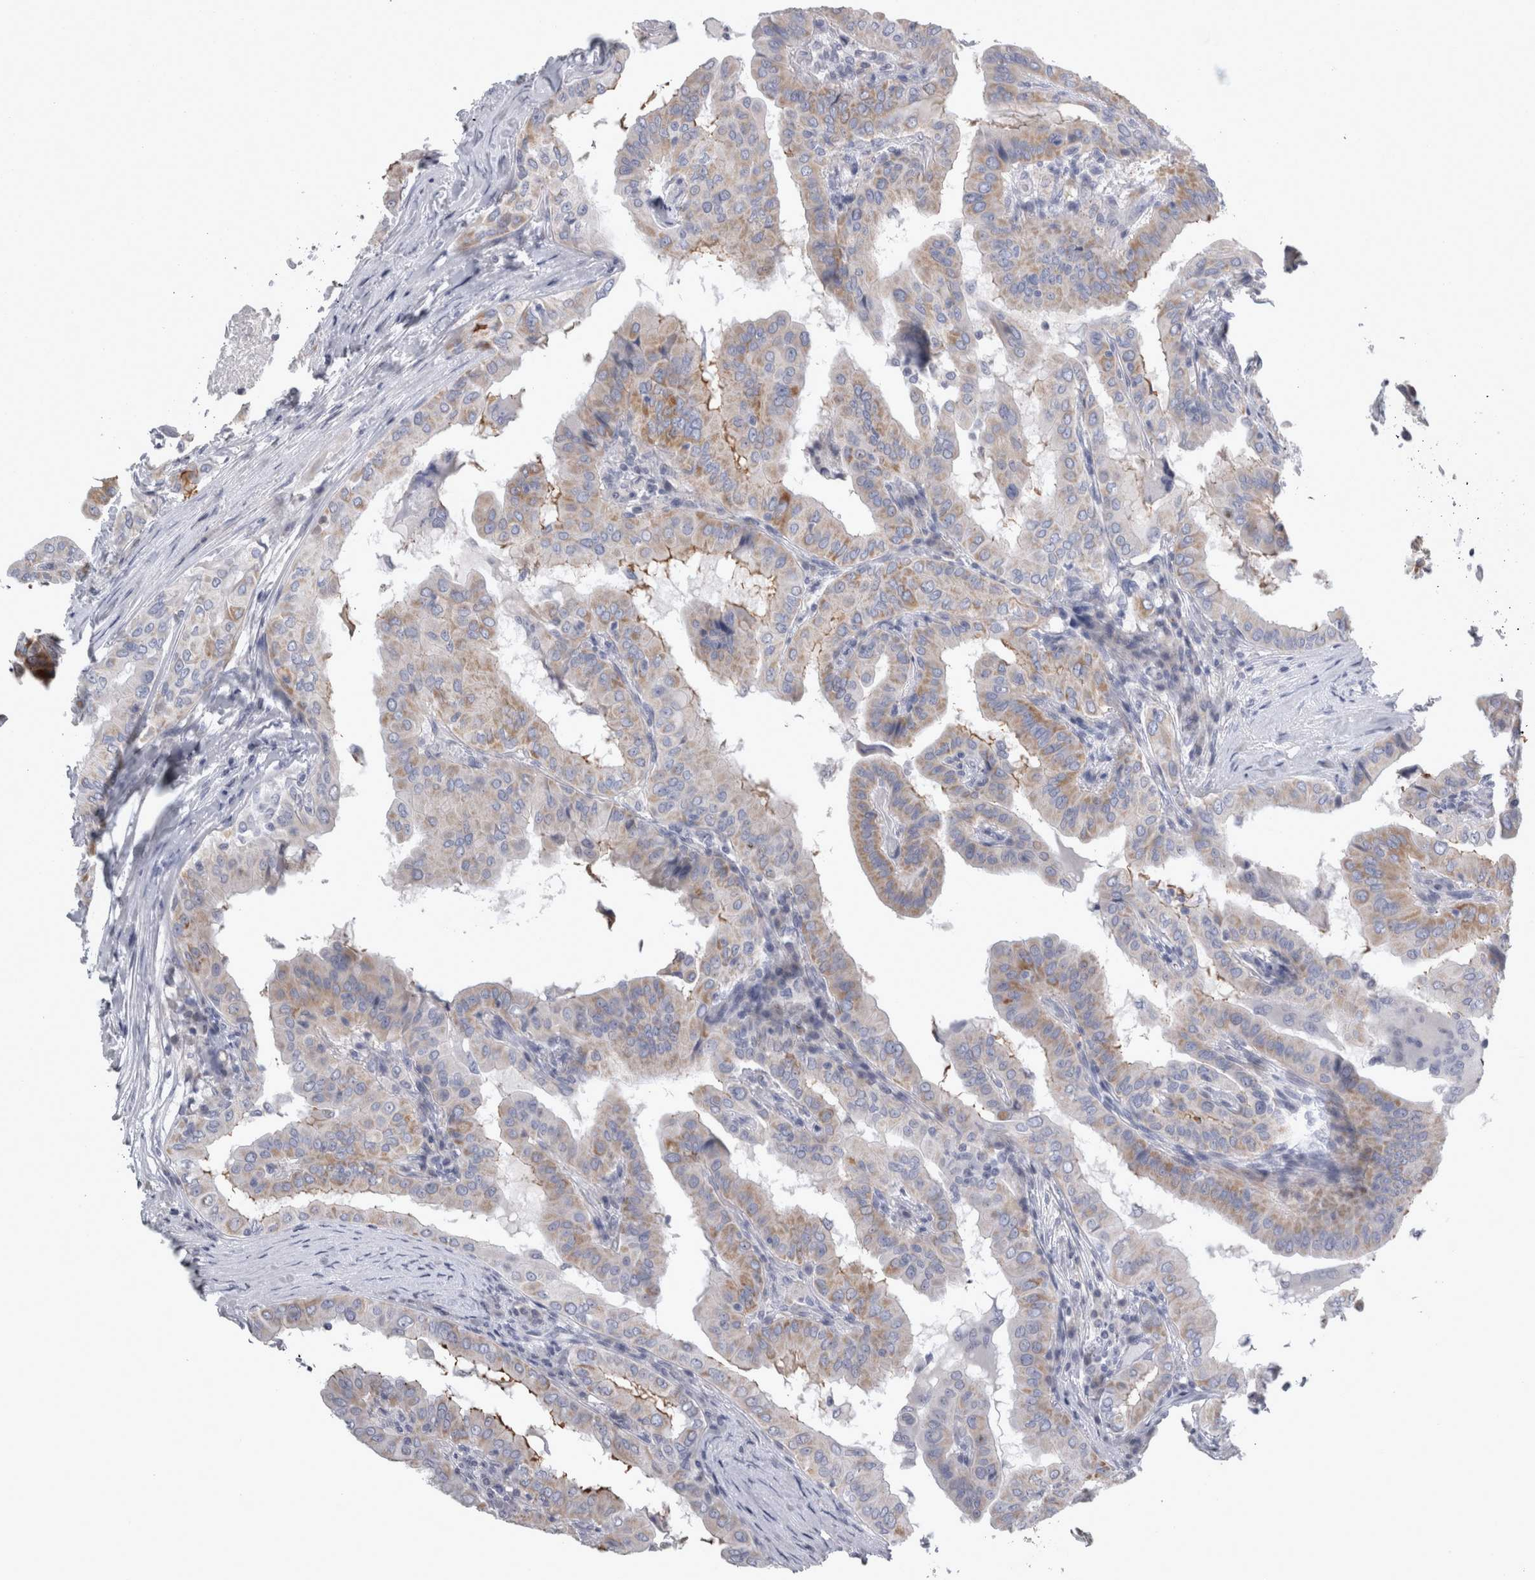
{"staining": {"intensity": "moderate", "quantity": "25%-75%", "location": "cytoplasmic/membranous"}, "tissue": "thyroid cancer", "cell_type": "Tumor cells", "image_type": "cancer", "snomed": [{"axis": "morphology", "description": "Papillary adenocarcinoma, NOS"}, {"axis": "topography", "description": "Thyroid gland"}], "caption": "This histopathology image reveals immunohistochemistry (IHC) staining of thyroid cancer, with medium moderate cytoplasmic/membranous staining in approximately 25%-75% of tumor cells.", "gene": "TCAP", "patient": {"sex": "male", "age": 33}}